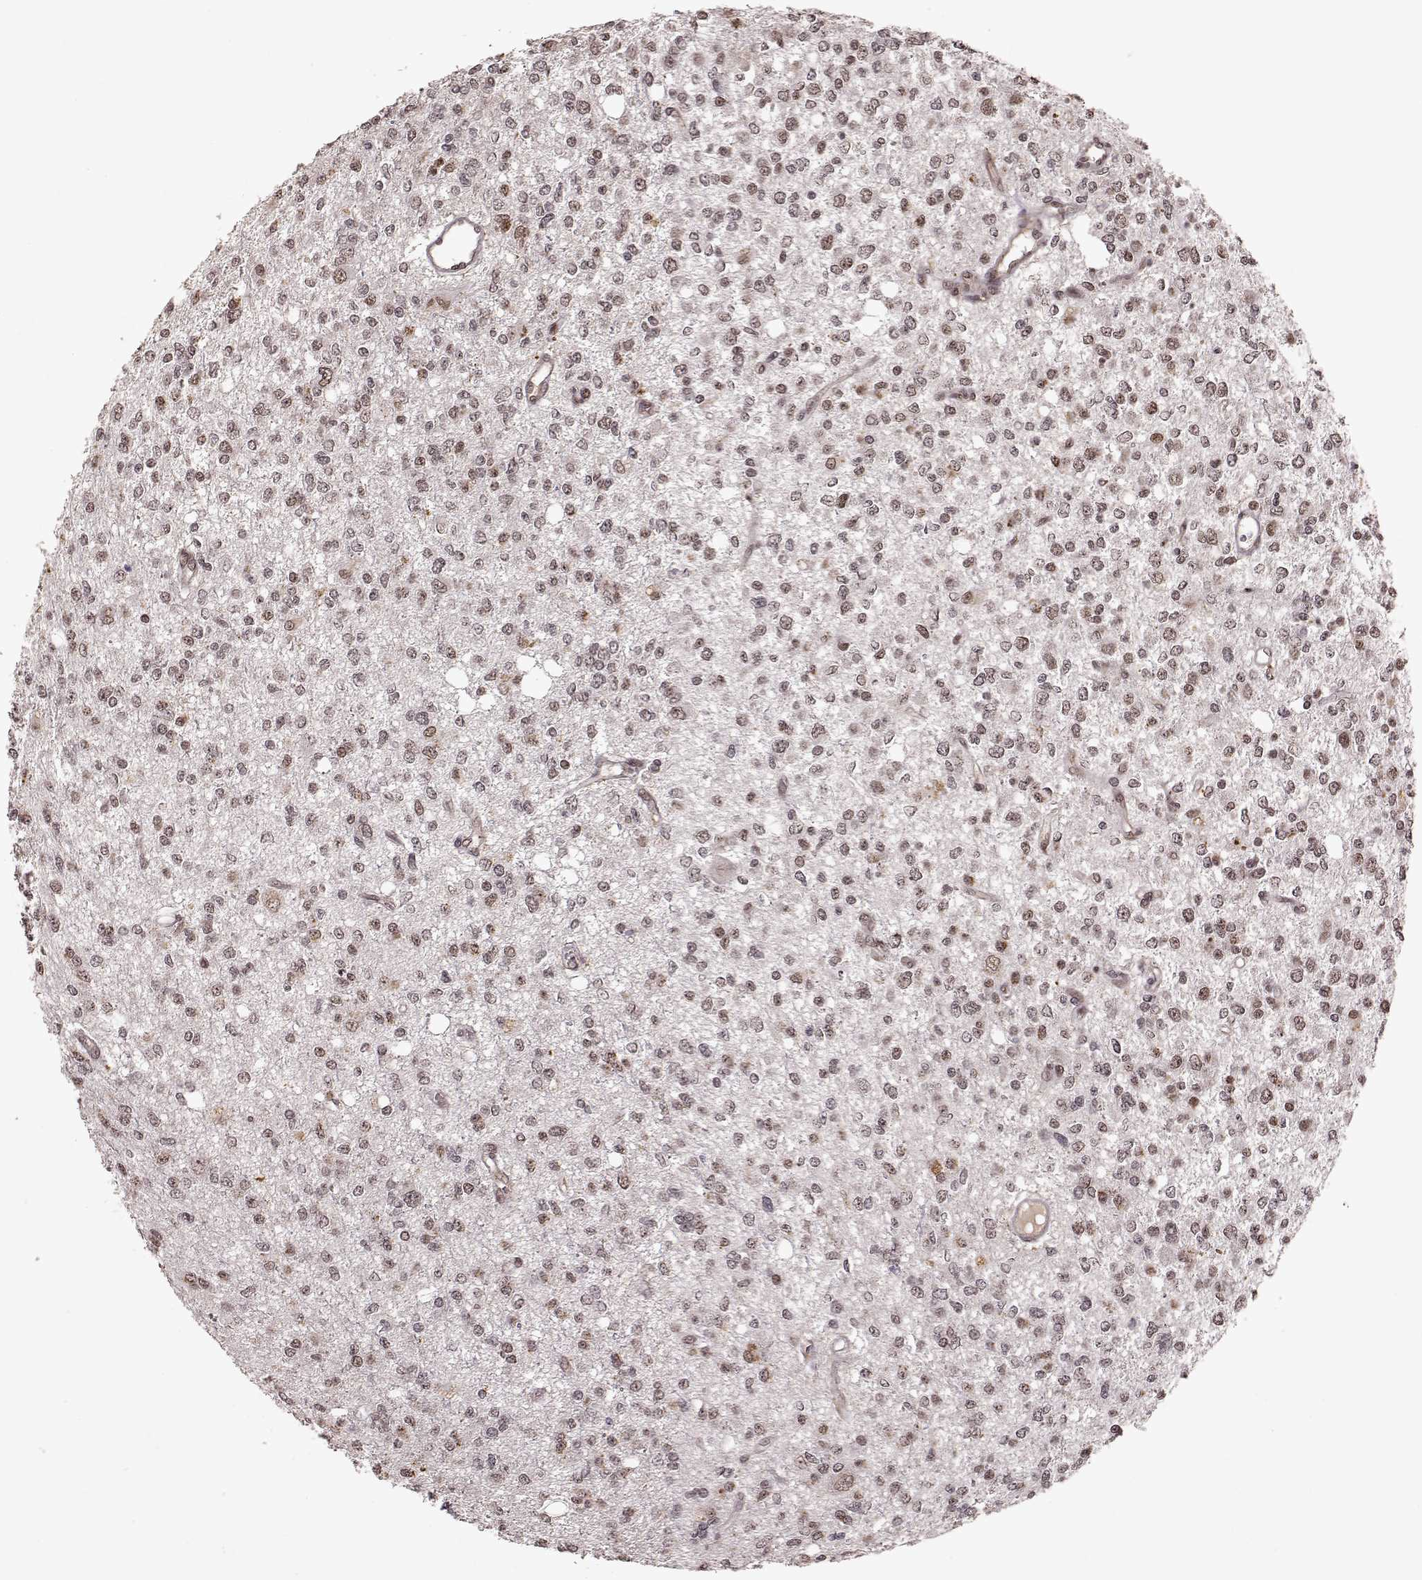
{"staining": {"intensity": "weak", "quantity": "<25%", "location": "nuclear"}, "tissue": "glioma", "cell_type": "Tumor cells", "image_type": "cancer", "snomed": [{"axis": "morphology", "description": "Glioma, malignant, Low grade"}, {"axis": "topography", "description": "Brain"}], "caption": "A histopathology image of glioma stained for a protein shows no brown staining in tumor cells.", "gene": "RRAGD", "patient": {"sex": "male", "age": 67}}